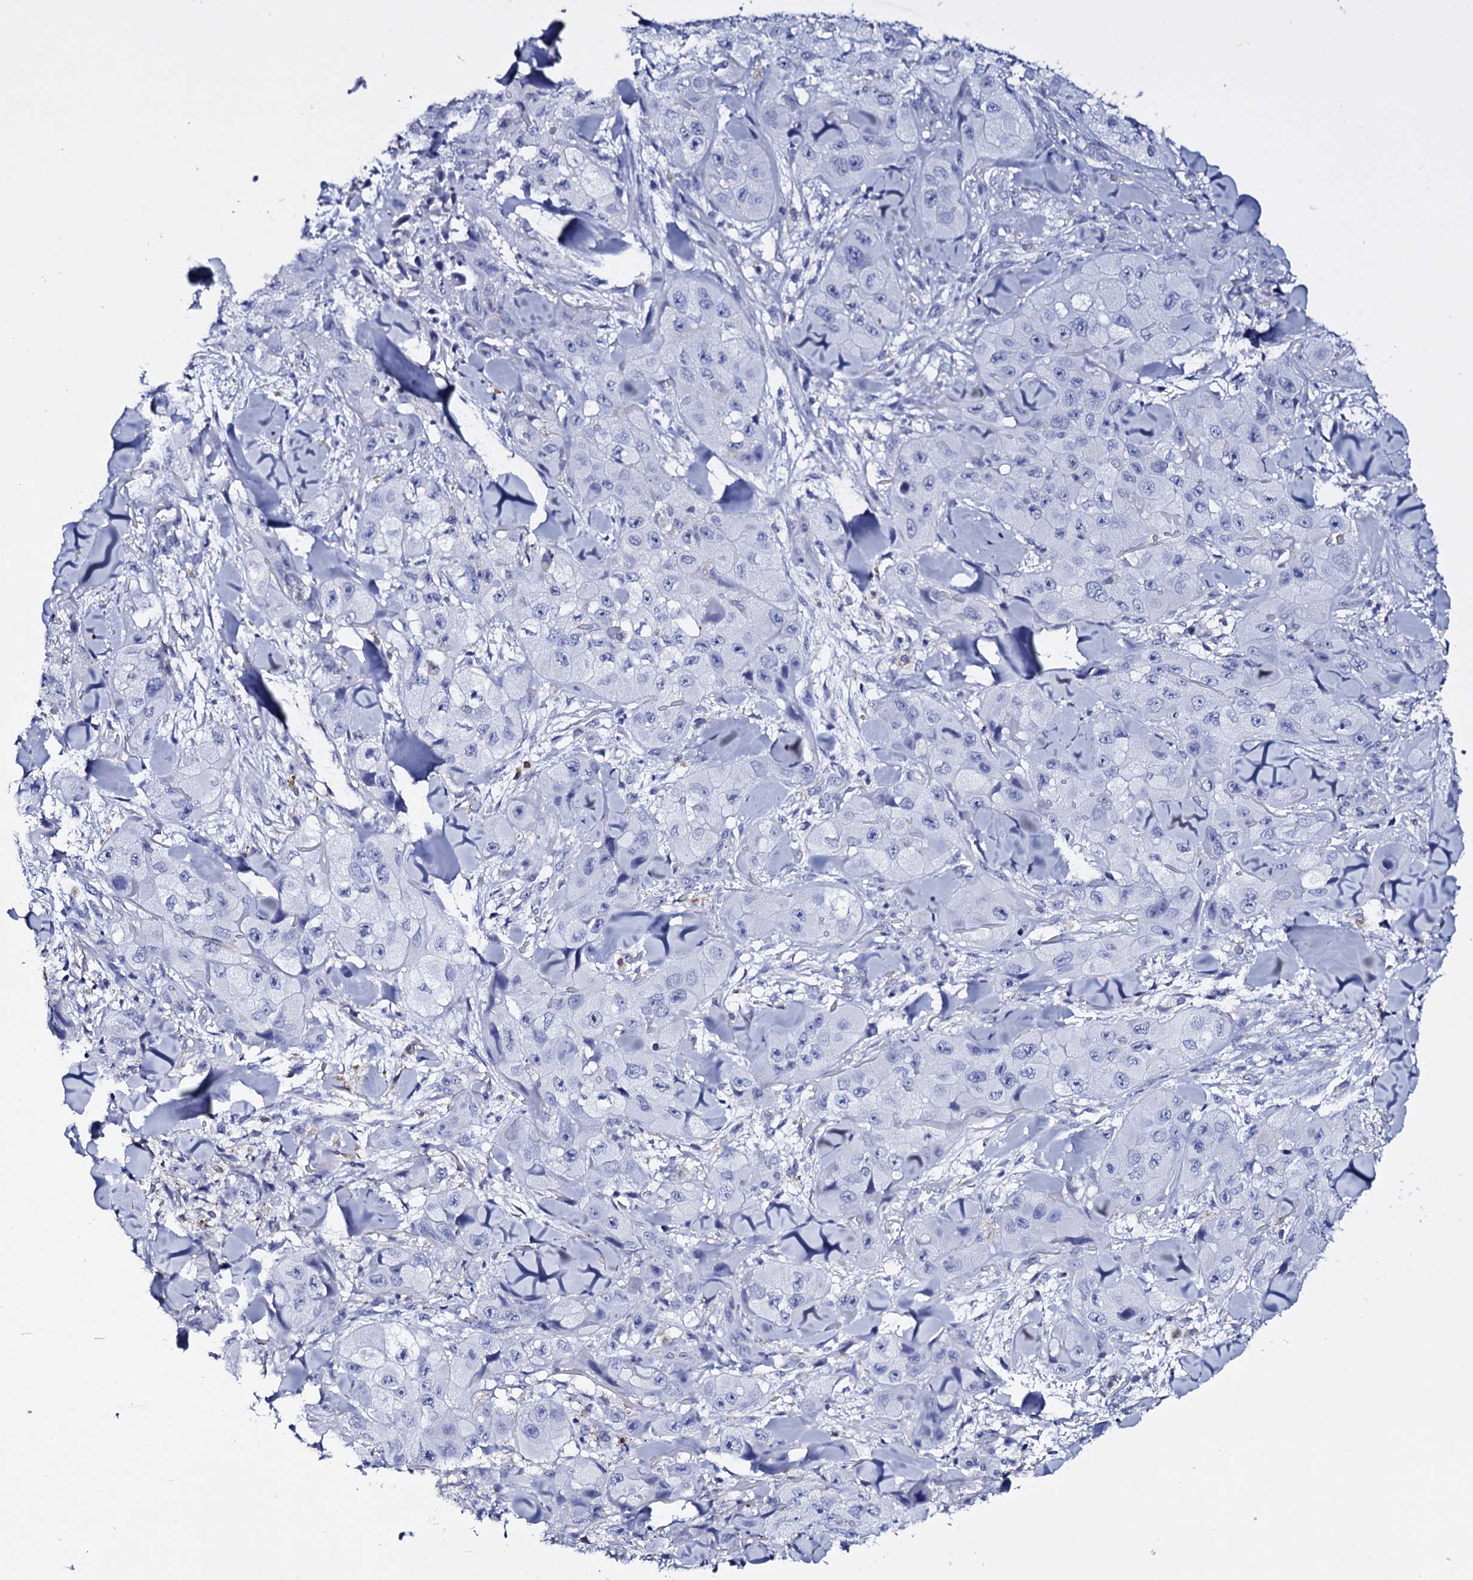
{"staining": {"intensity": "negative", "quantity": "none", "location": "none"}, "tissue": "skin cancer", "cell_type": "Tumor cells", "image_type": "cancer", "snomed": [{"axis": "morphology", "description": "Squamous cell carcinoma, NOS"}, {"axis": "topography", "description": "Skin"}, {"axis": "topography", "description": "Subcutis"}], "caption": "There is no significant expression in tumor cells of skin cancer.", "gene": "ITPRID2", "patient": {"sex": "male", "age": 73}}